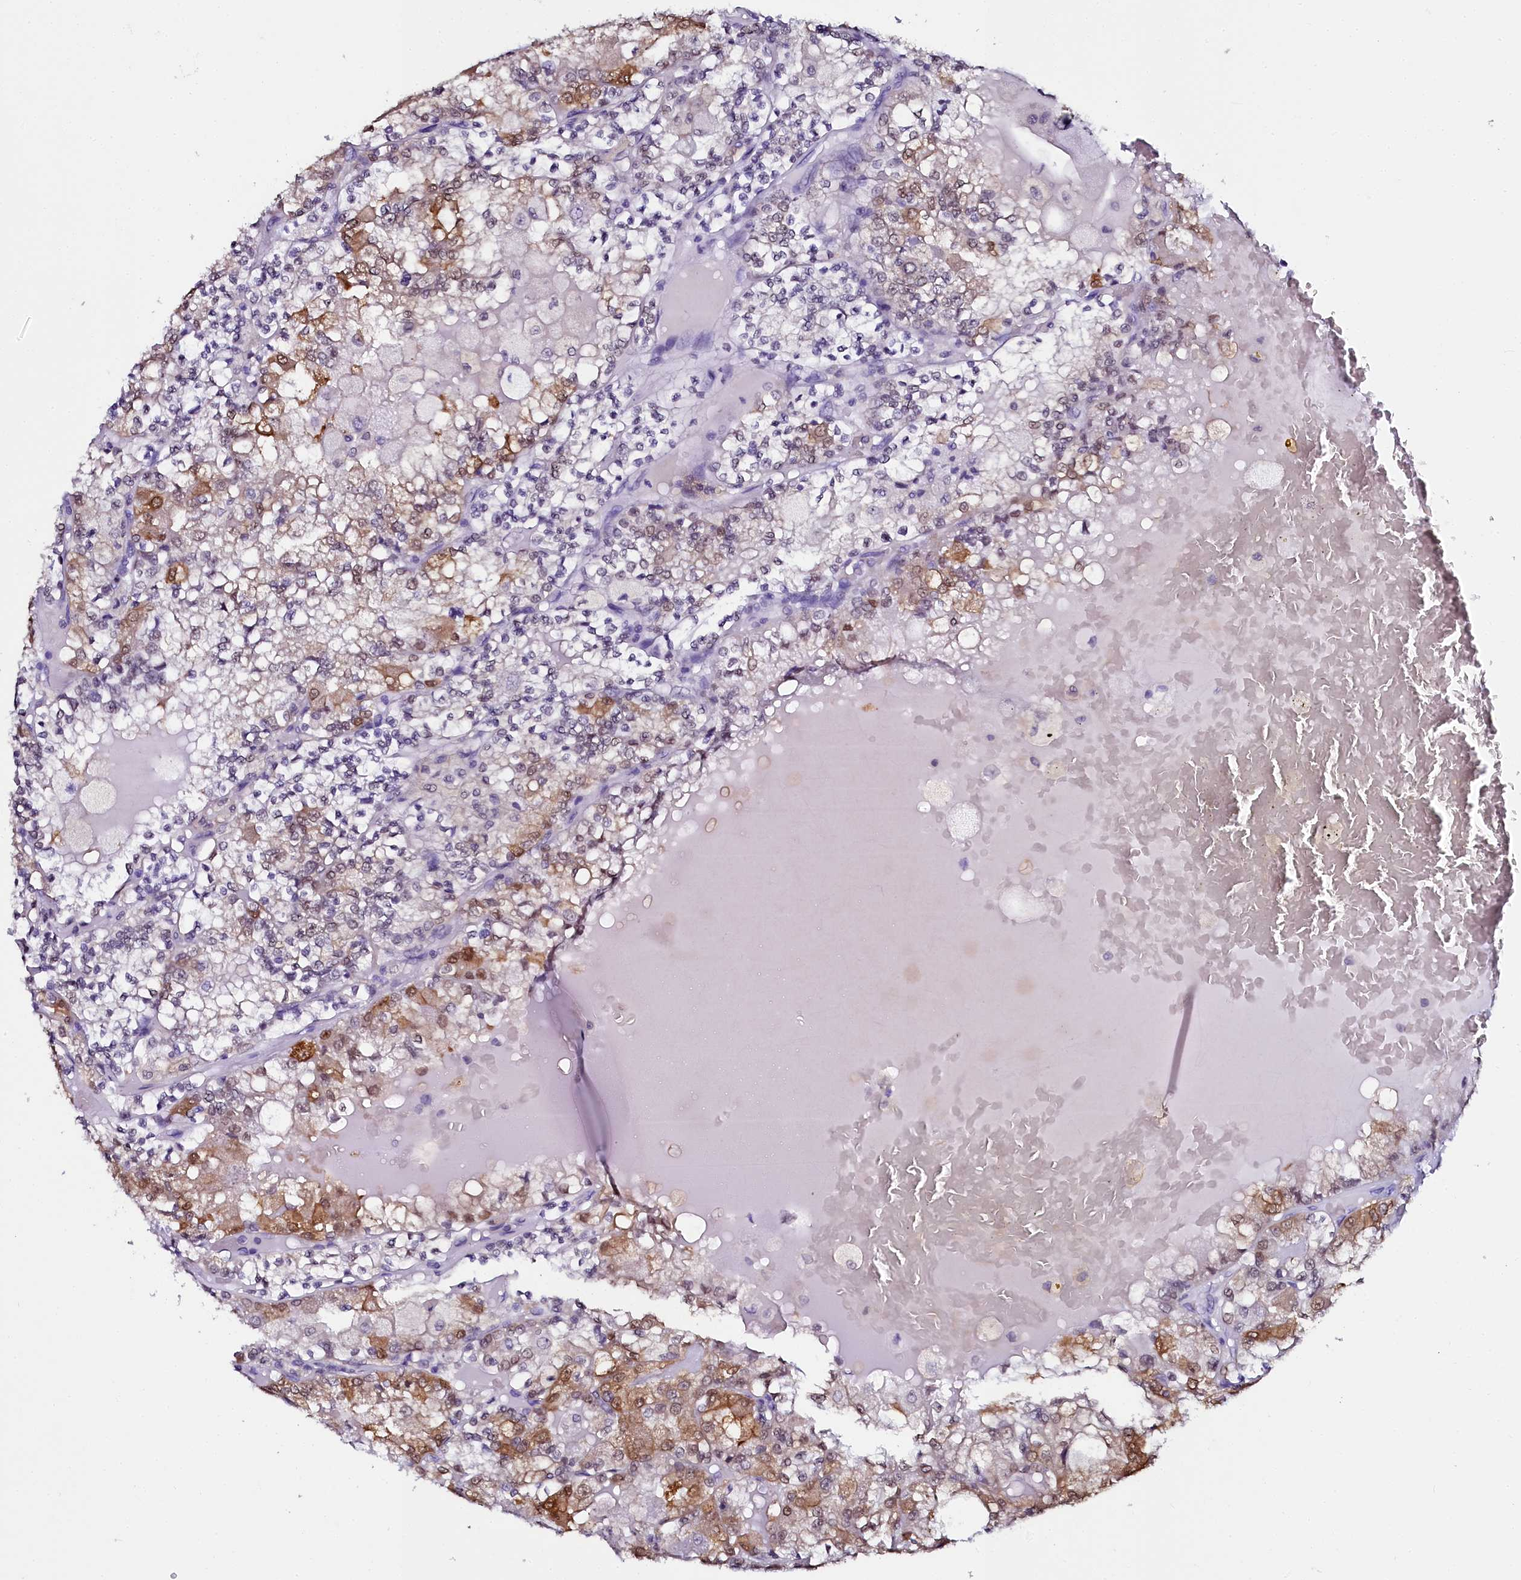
{"staining": {"intensity": "moderate", "quantity": "25%-75%", "location": "cytoplasmic/membranous,nuclear"}, "tissue": "renal cancer", "cell_type": "Tumor cells", "image_type": "cancer", "snomed": [{"axis": "morphology", "description": "Adenocarcinoma, NOS"}, {"axis": "topography", "description": "Kidney"}], "caption": "Human renal cancer stained with a protein marker shows moderate staining in tumor cells.", "gene": "SORD", "patient": {"sex": "female", "age": 56}}